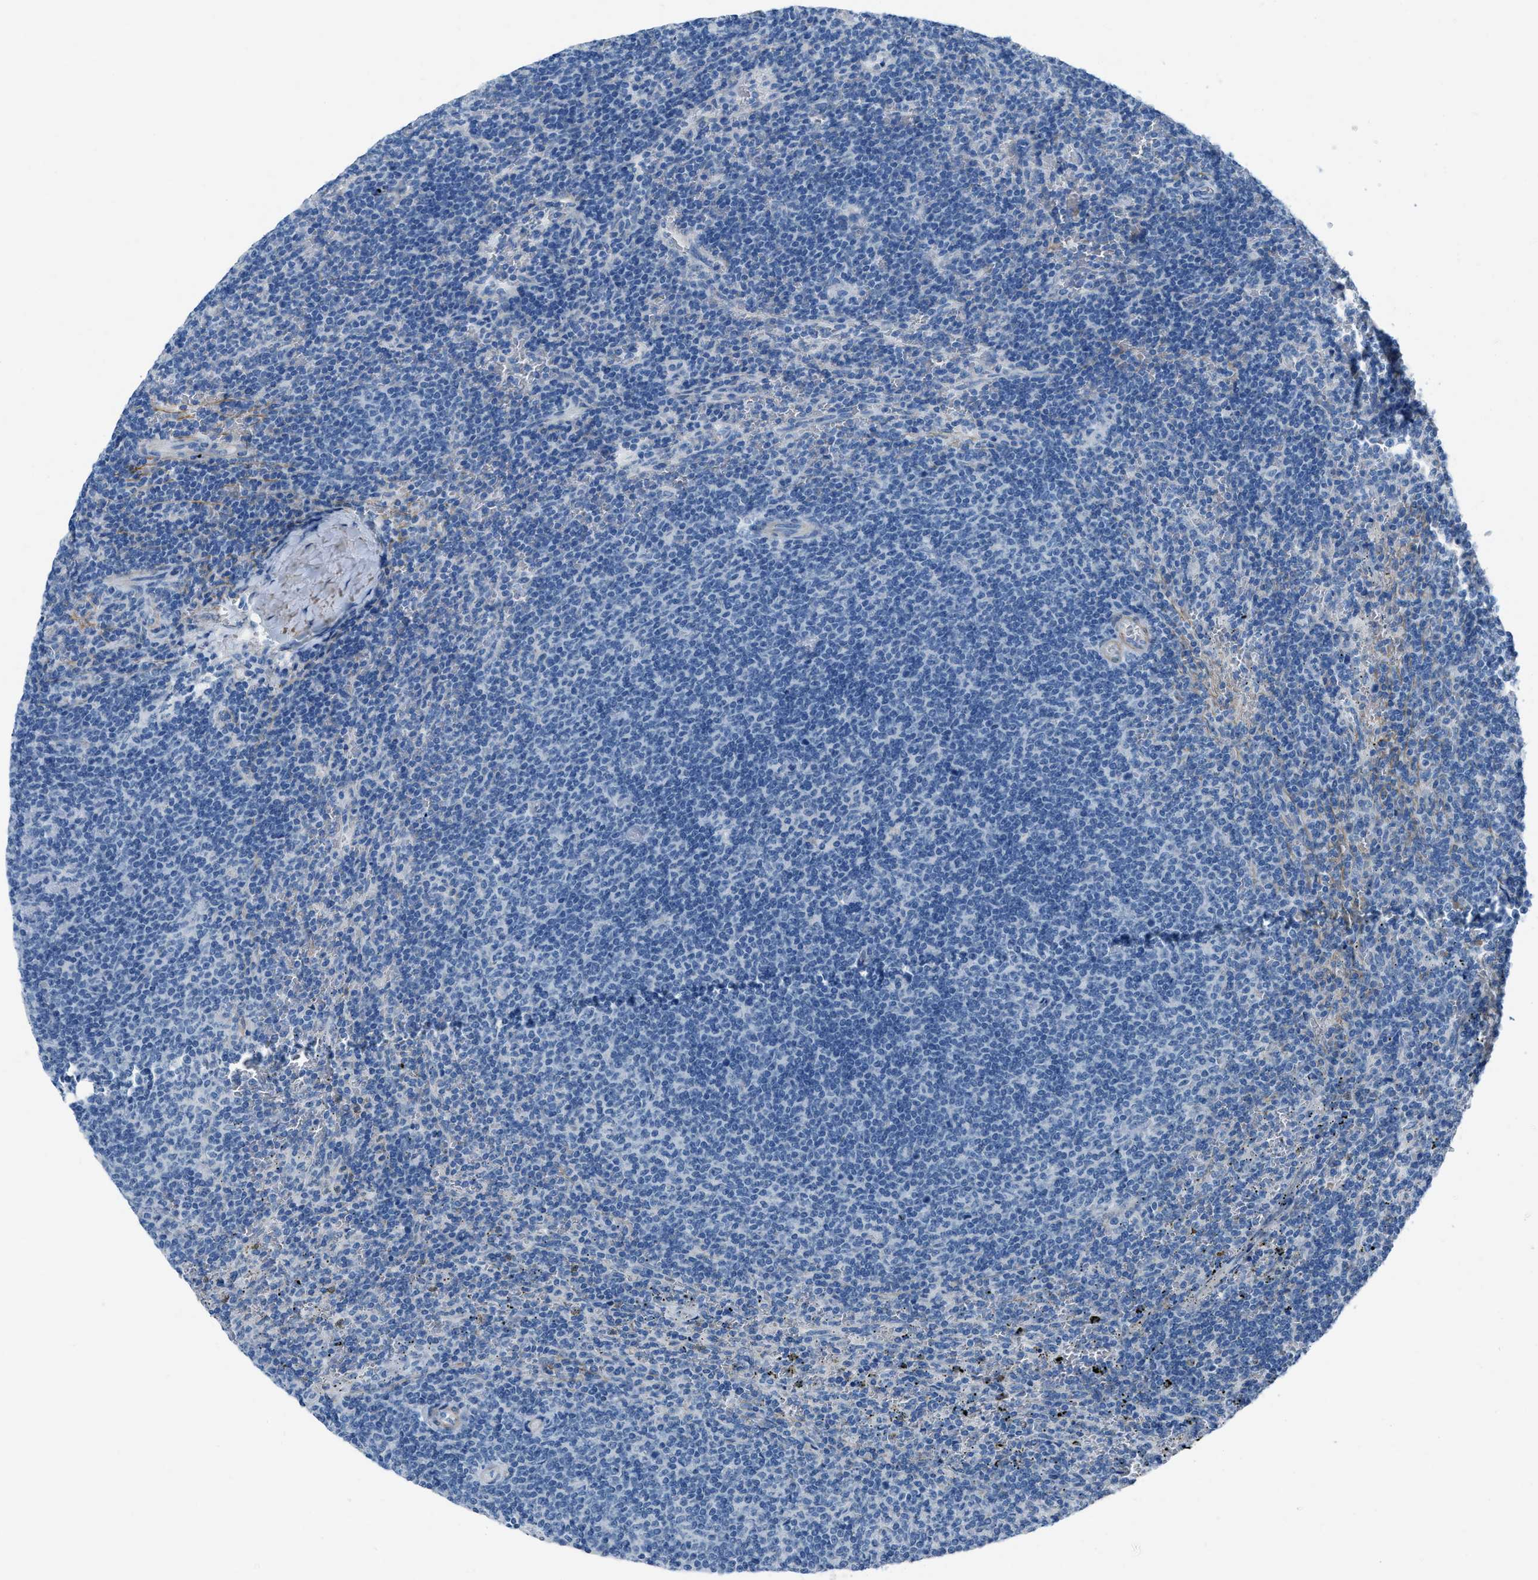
{"staining": {"intensity": "negative", "quantity": "none", "location": "none"}, "tissue": "lymphoma", "cell_type": "Tumor cells", "image_type": "cancer", "snomed": [{"axis": "morphology", "description": "Malignant lymphoma, non-Hodgkin's type, Low grade"}, {"axis": "topography", "description": "Spleen"}], "caption": "Human lymphoma stained for a protein using immunohistochemistry shows no expression in tumor cells.", "gene": "SPATC1L", "patient": {"sex": "female", "age": 50}}